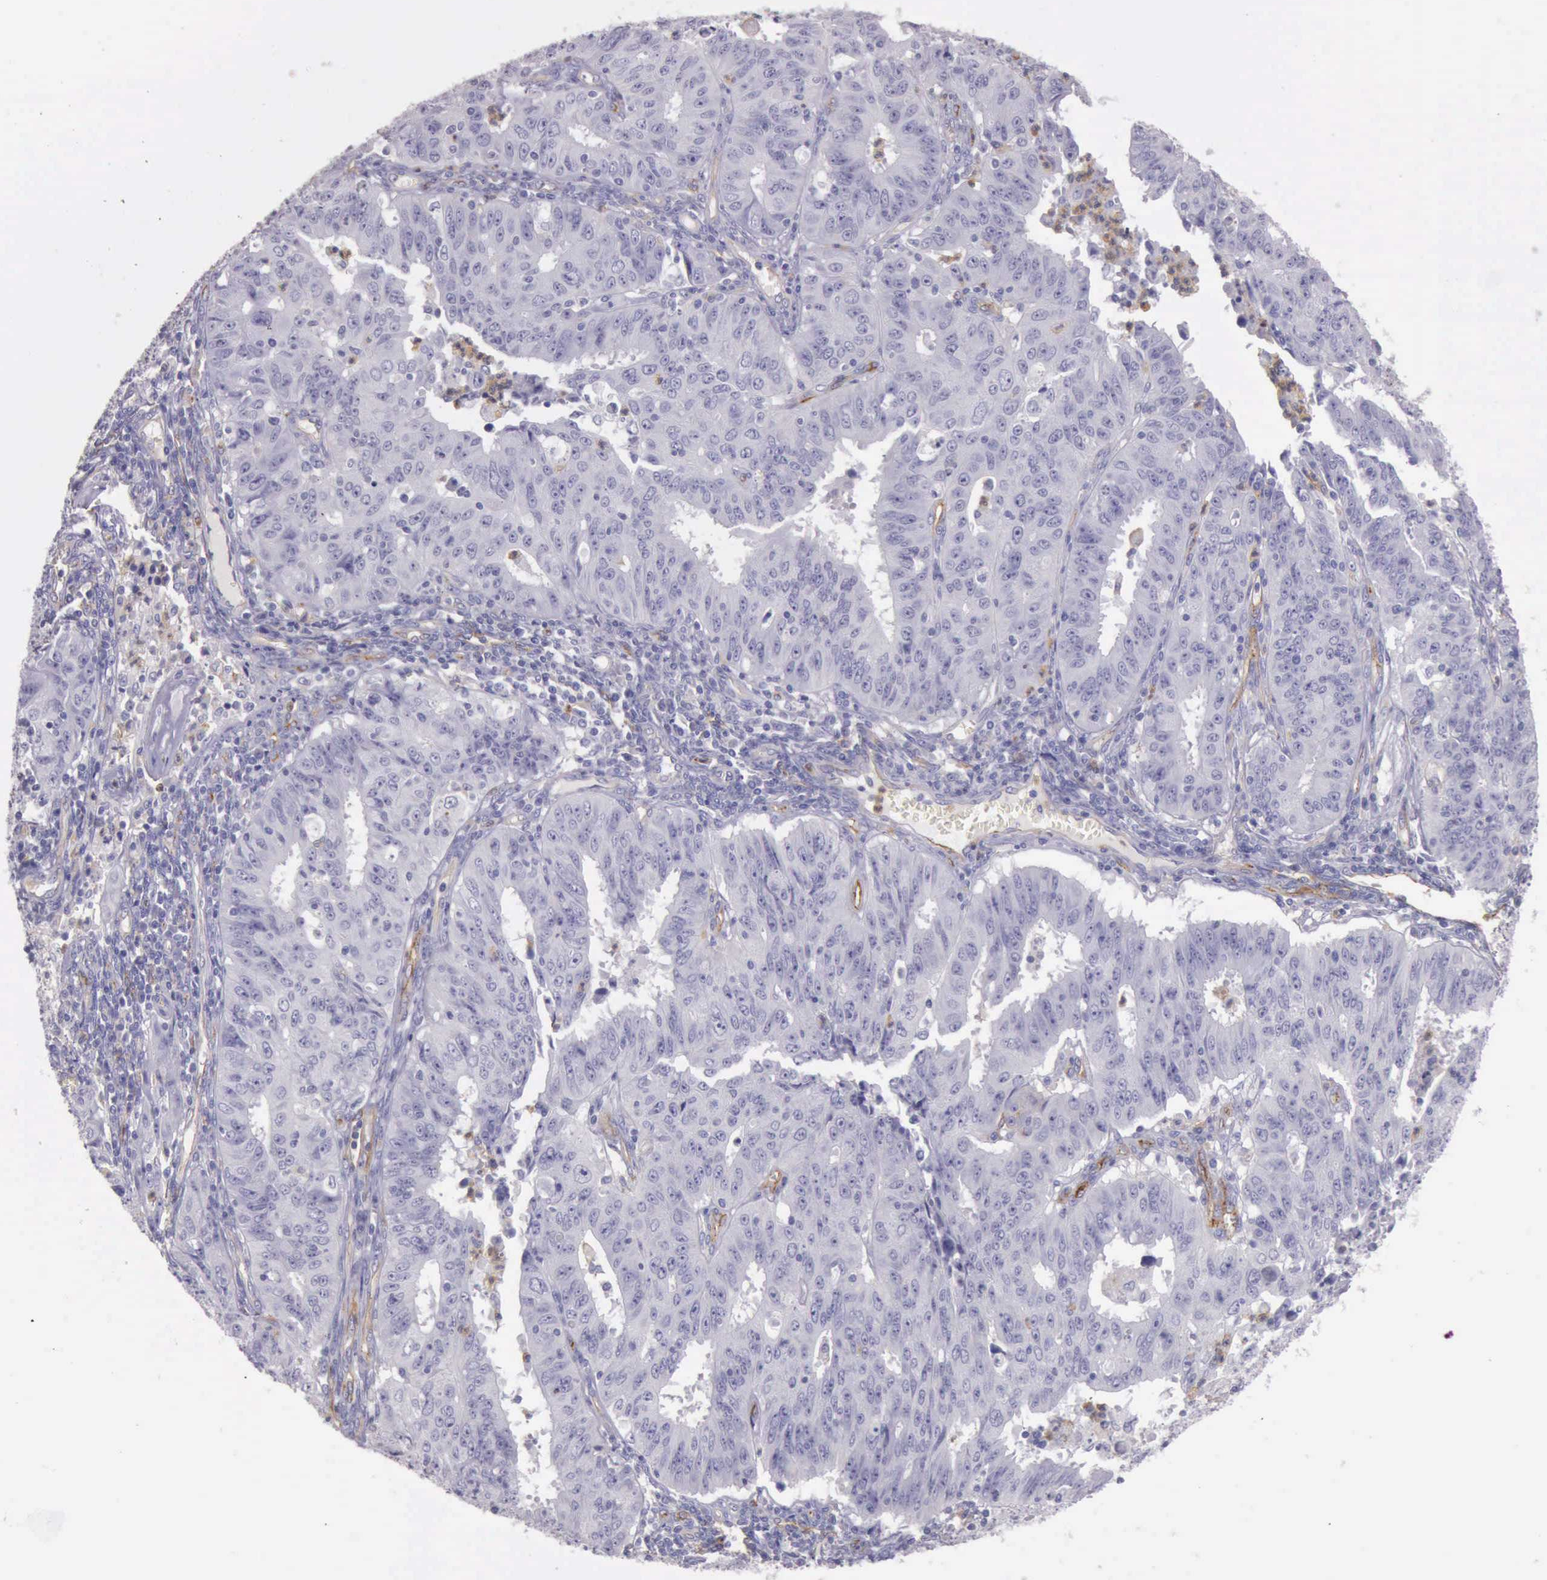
{"staining": {"intensity": "negative", "quantity": "none", "location": "none"}, "tissue": "endometrial cancer", "cell_type": "Tumor cells", "image_type": "cancer", "snomed": [{"axis": "morphology", "description": "Adenocarcinoma, NOS"}, {"axis": "topography", "description": "Endometrium"}], "caption": "Immunohistochemistry photomicrograph of neoplastic tissue: human endometrial cancer stained with DAB (3,3'-diaminobenzidine) demonstrates no significant protein positivity in tumor cells. (Brightfield microscopy of DAB IHC at high magnification).", "gene": "TCEANC", "patient": {"sex": "female", "age": 42}}